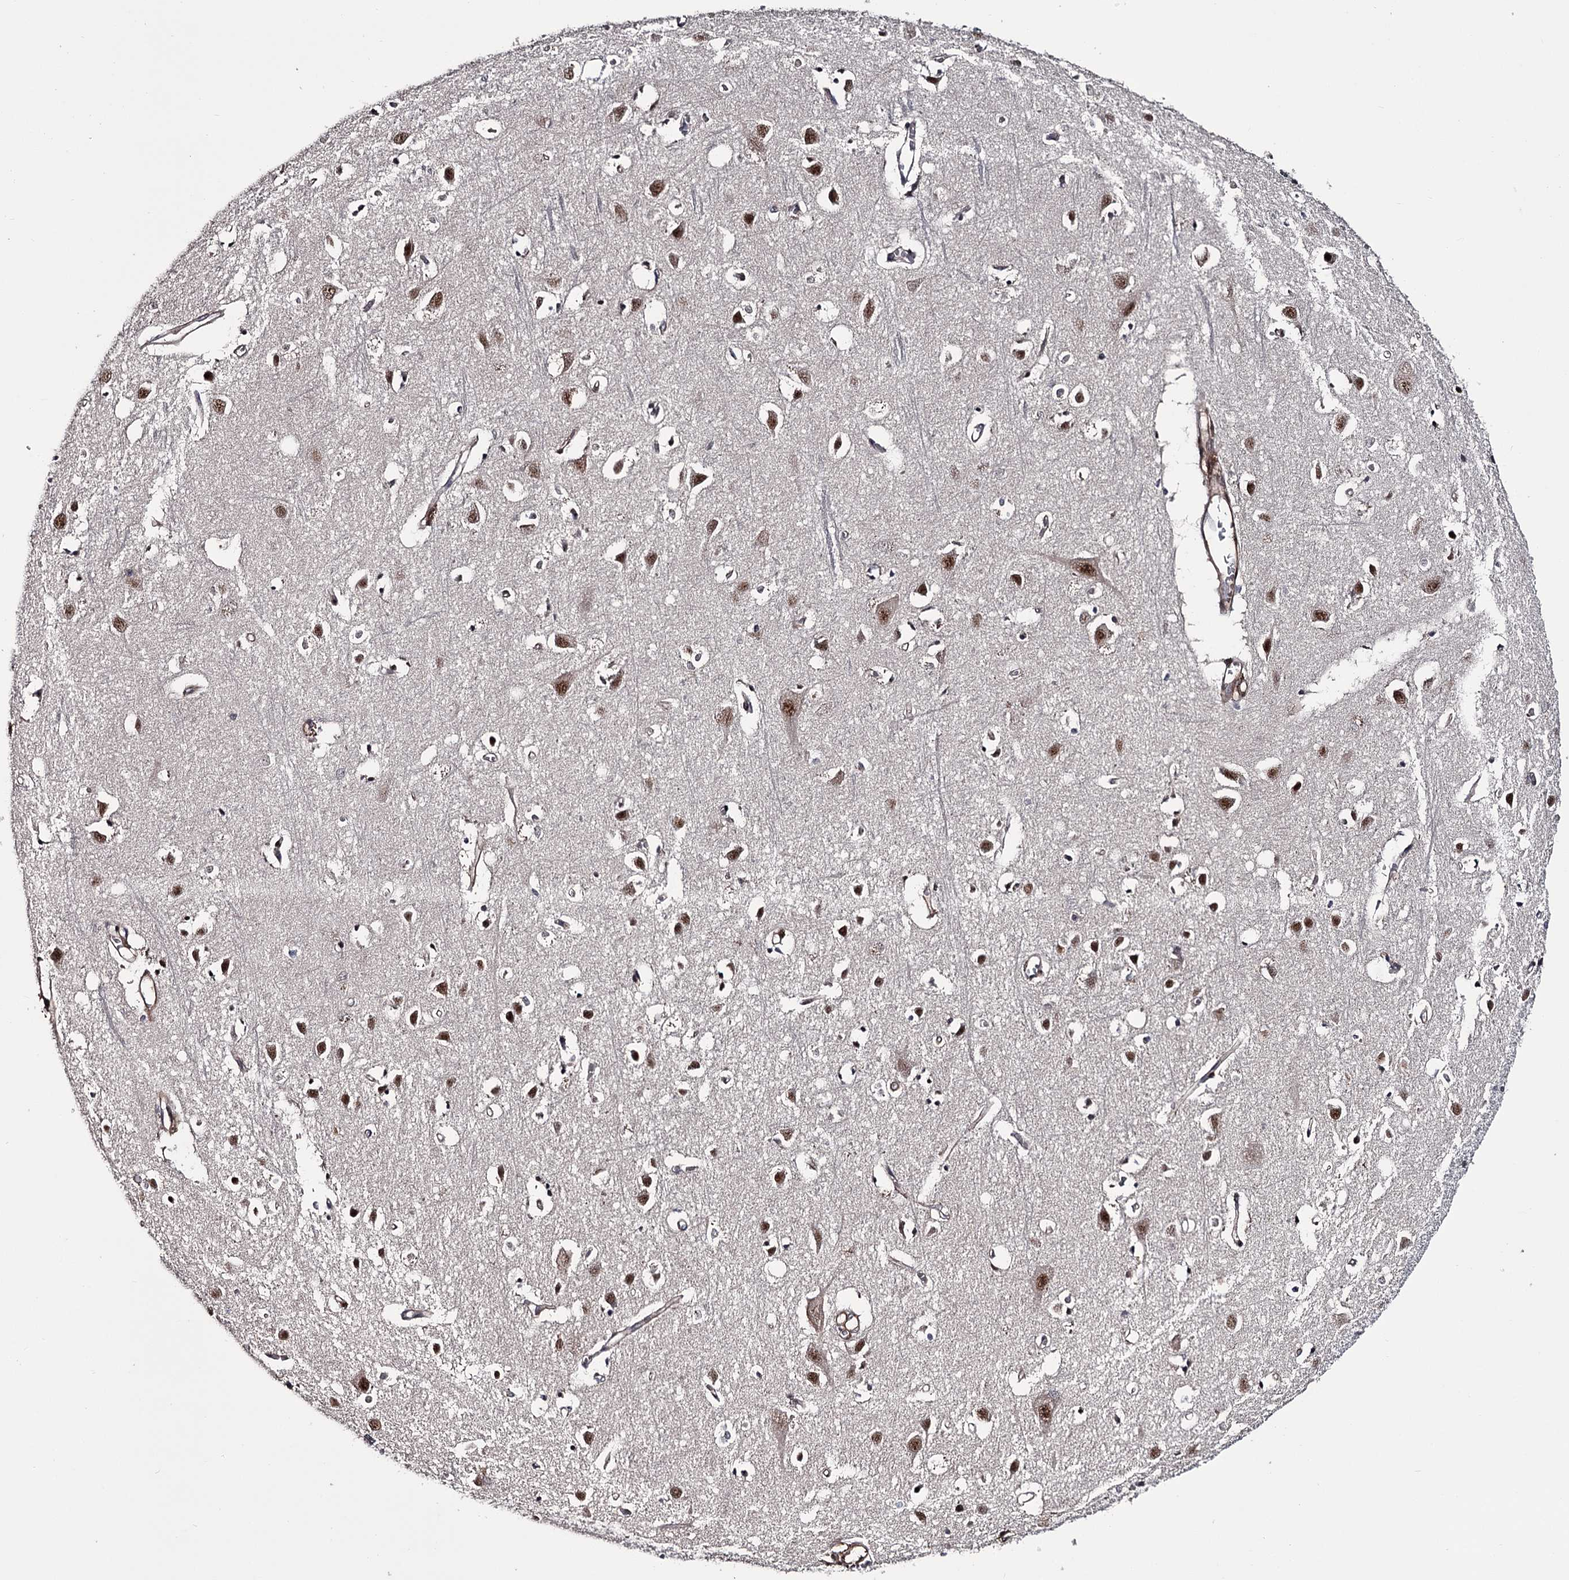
{"staining": {"intensity": "moderate", "quantity": "<25%", "location": "cytoplasmic/membranous"}, "tissue": "cerebral cortex", "cell_type": "Endothelial cells", "image_type": "normal", "snomed": [{"axis": "morphology", "description": "Normal tissue, NOS"}, {"axis": "topography", "description": "Cerebral cortex"}], "caption": "Cerebral cortex stained for a protein reveals moderate cytoplasmic/membranous positivity in endothelial cells. (Stains: DAB (3,3'-diaminobenzidine) in brown, nuclei in blue, Microscopy: brightfield microscopy at high magnification).", "gene": "PRPF40B", "patient": {"sex": "female", "age": 64}}